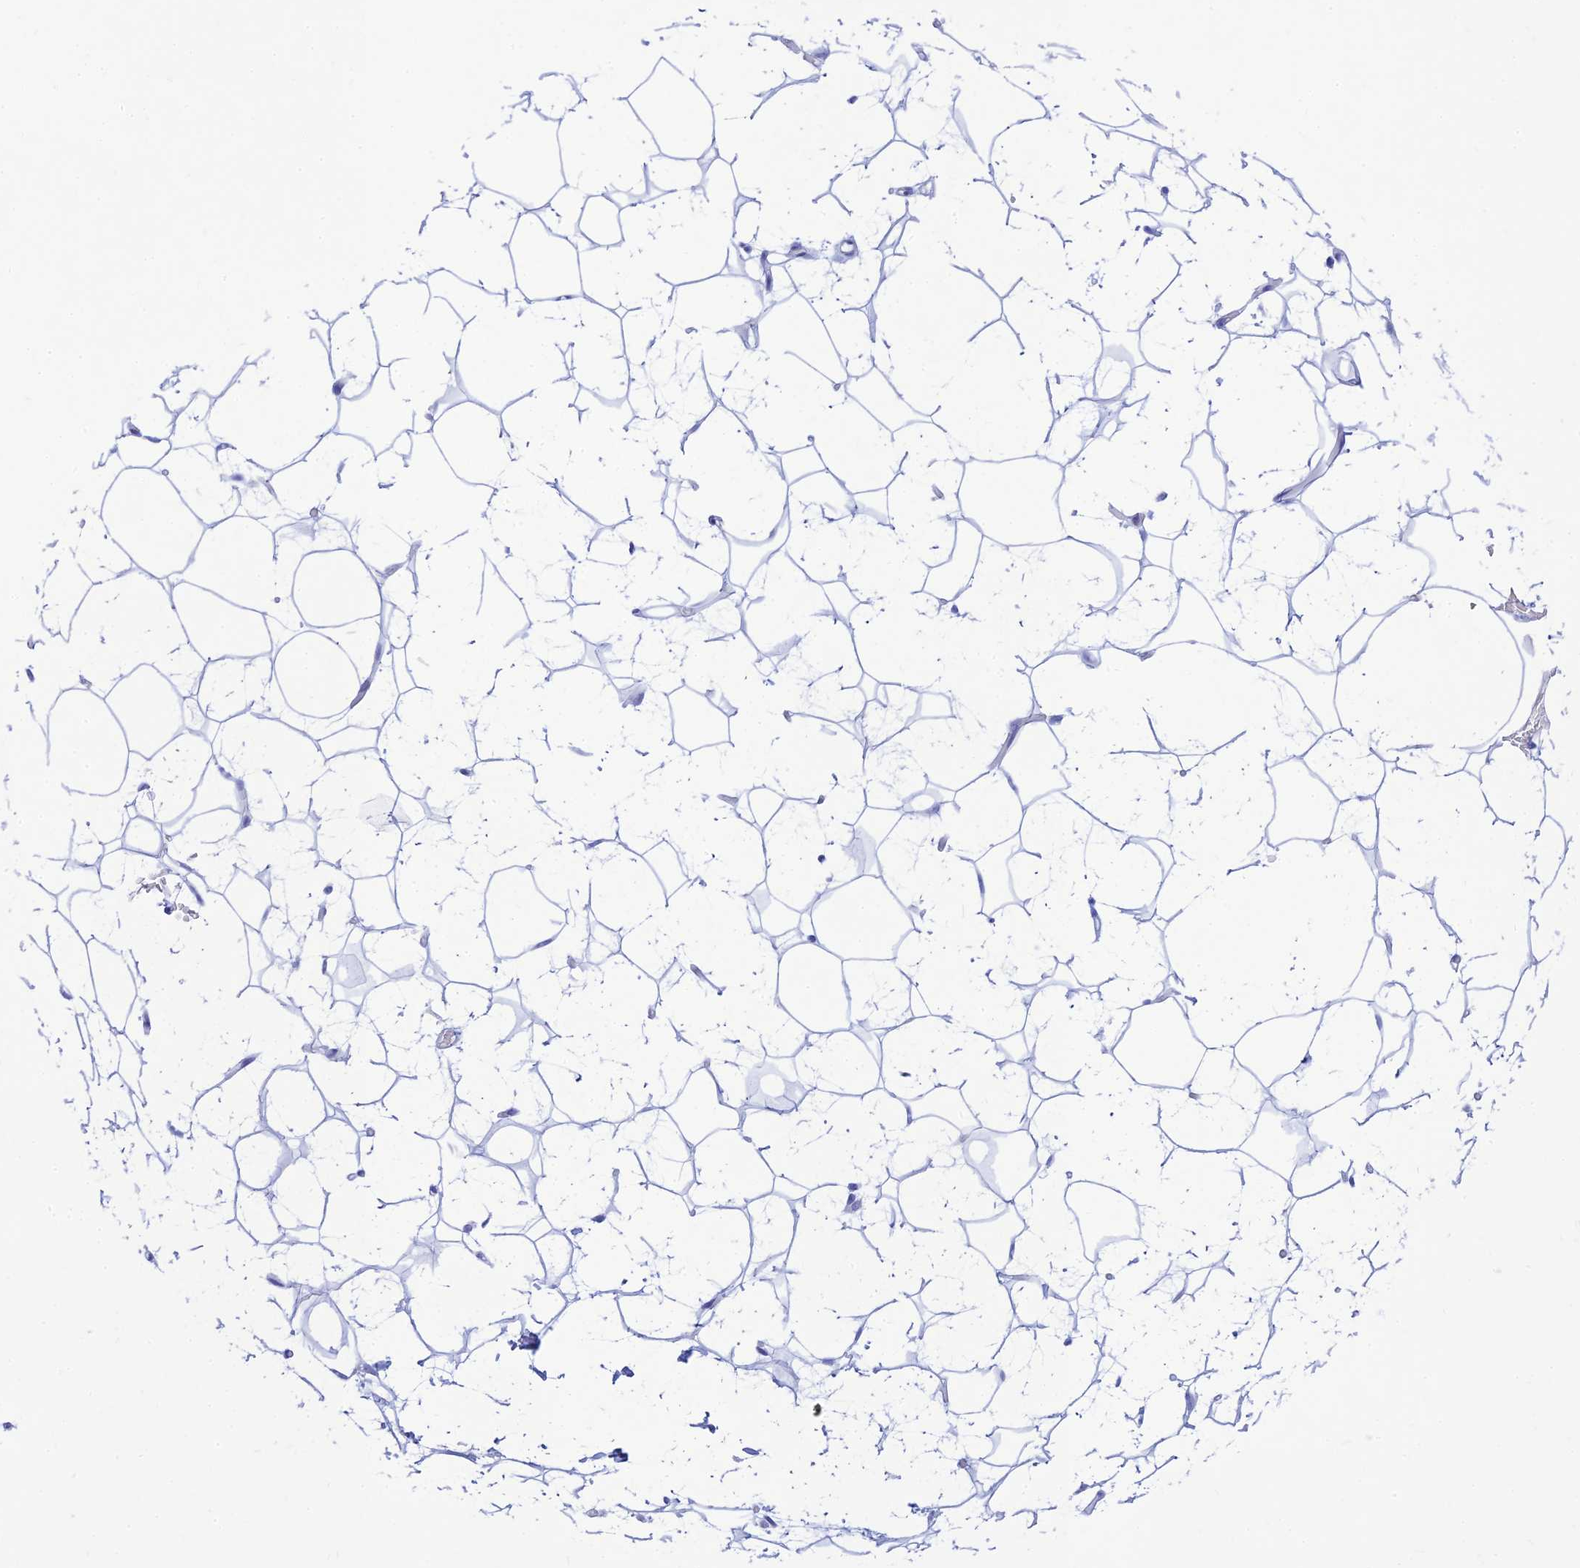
{"staining": {"intensity": "negative", "quantity": "none", "location": "none"}, "tissue": "adipose tissue", "cell_type": "Adipocytes", "image_type": "normal", "snomed": [{"axis": "morphology", "description": "Normal tissue, NOS"}, {"axis": "topography", "description": "Breast"}], "caption": "A high-resolution image shows immunohistochemistry (IHC) staining of normal adipose tissue, which shows no significant positivity in adipocytes. The staining is performed using DAB (3,3'-diaminobenzidine) brown chromogen with nuclei counter-stained in using hematoxylin.", "gene": "FBXW4", "patient": {"sex": "female", "age": 26}}